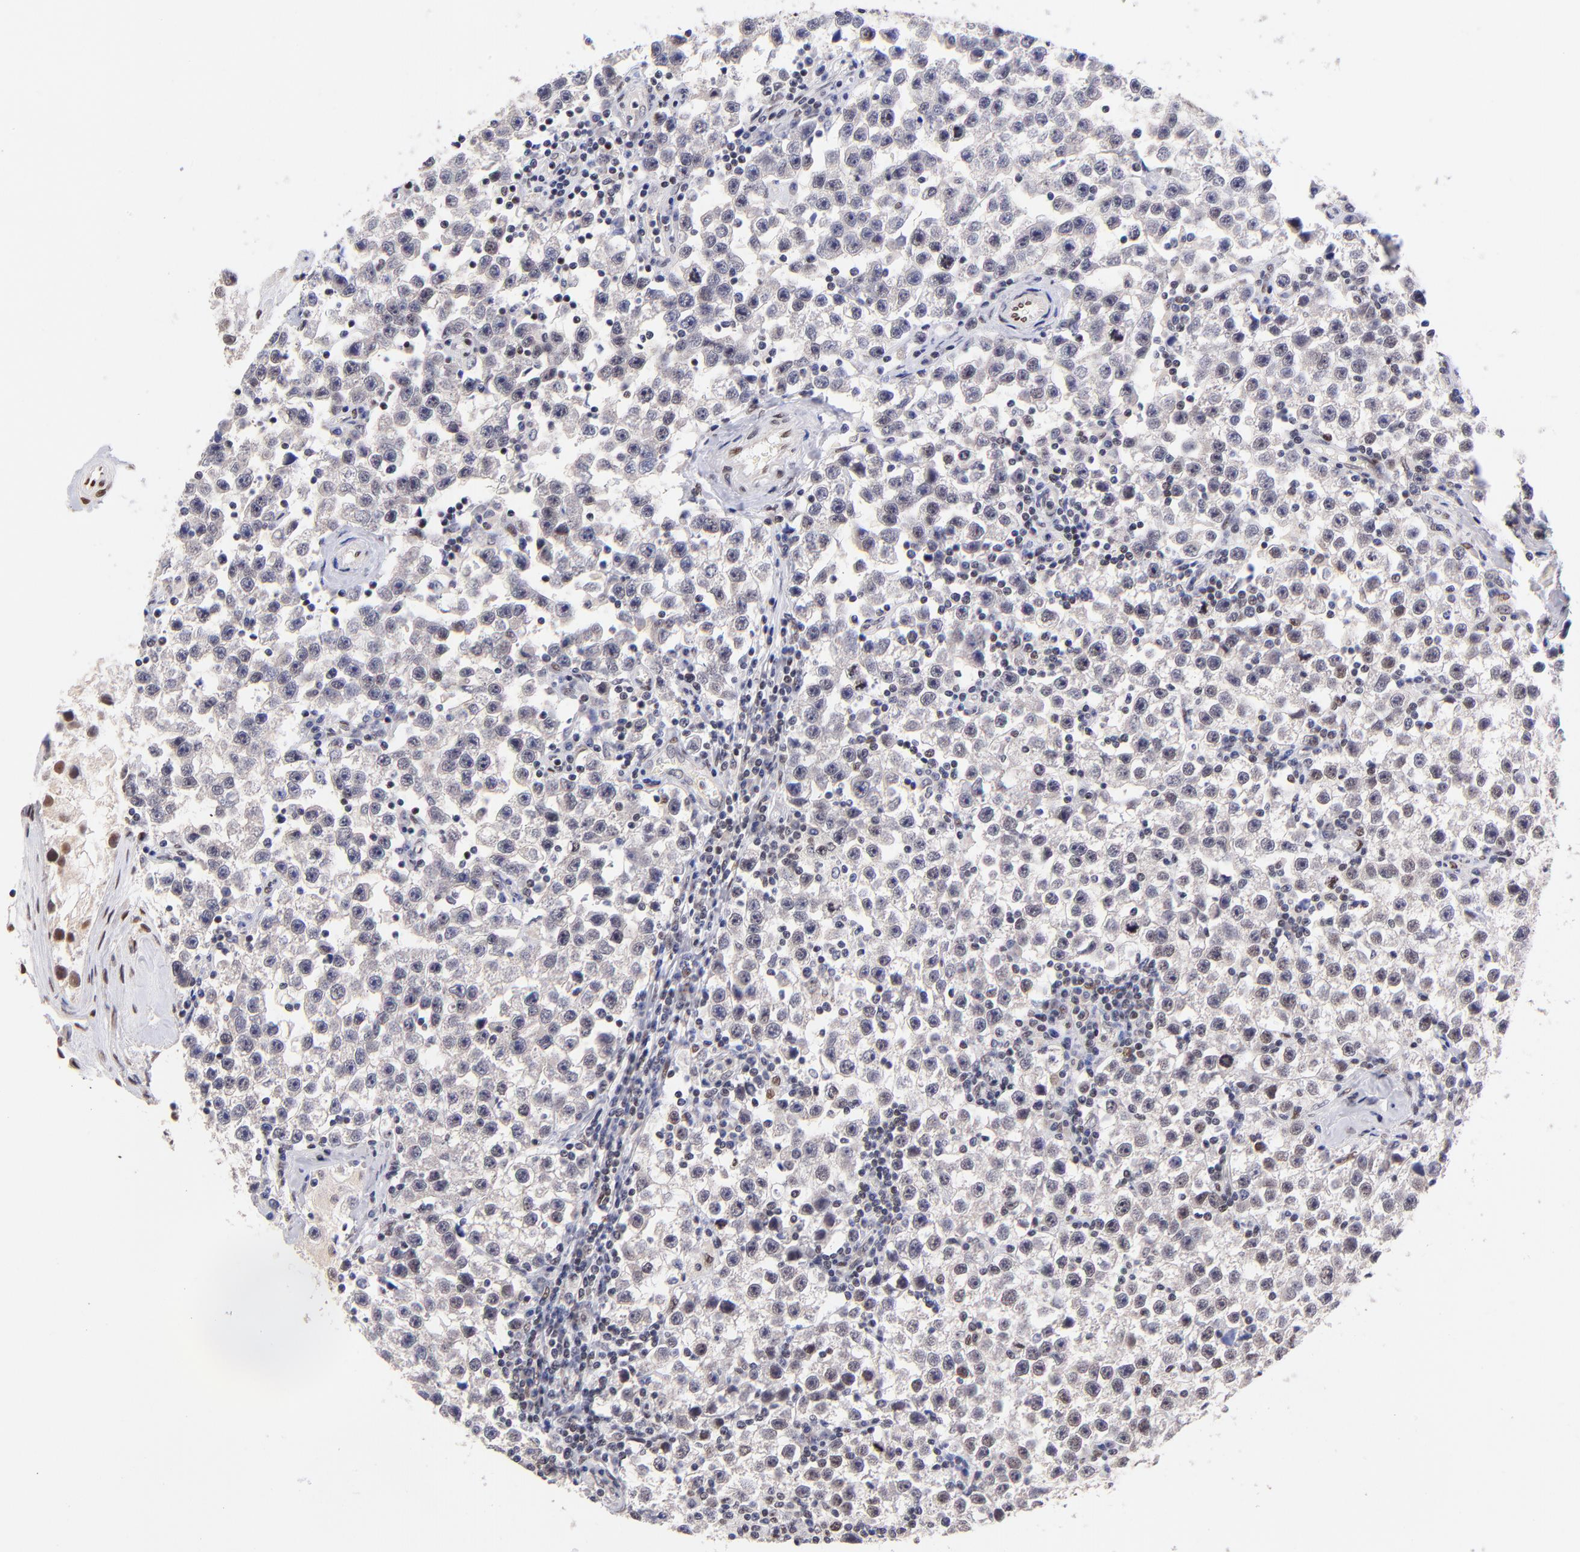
{"staining": {"intensity": "weak", "quantity": ">75%", "location": "nuclear"}, "tissue": "testis cancer", "cell_type": "Tumor cells", "image_type": "cancer", "snomed": [{"axis": "morphology", "description": "Seminoma, NOS"}, {"axis": "topography", "description": "Testis"}], "caption": "The micrograph displays a brown stain indicating the presence of a protein in the nuclear of tumor cells in testis cancer (seminoma).", "gene": "MIDEAS", "patient": {"sex": "male", "age": 32}}